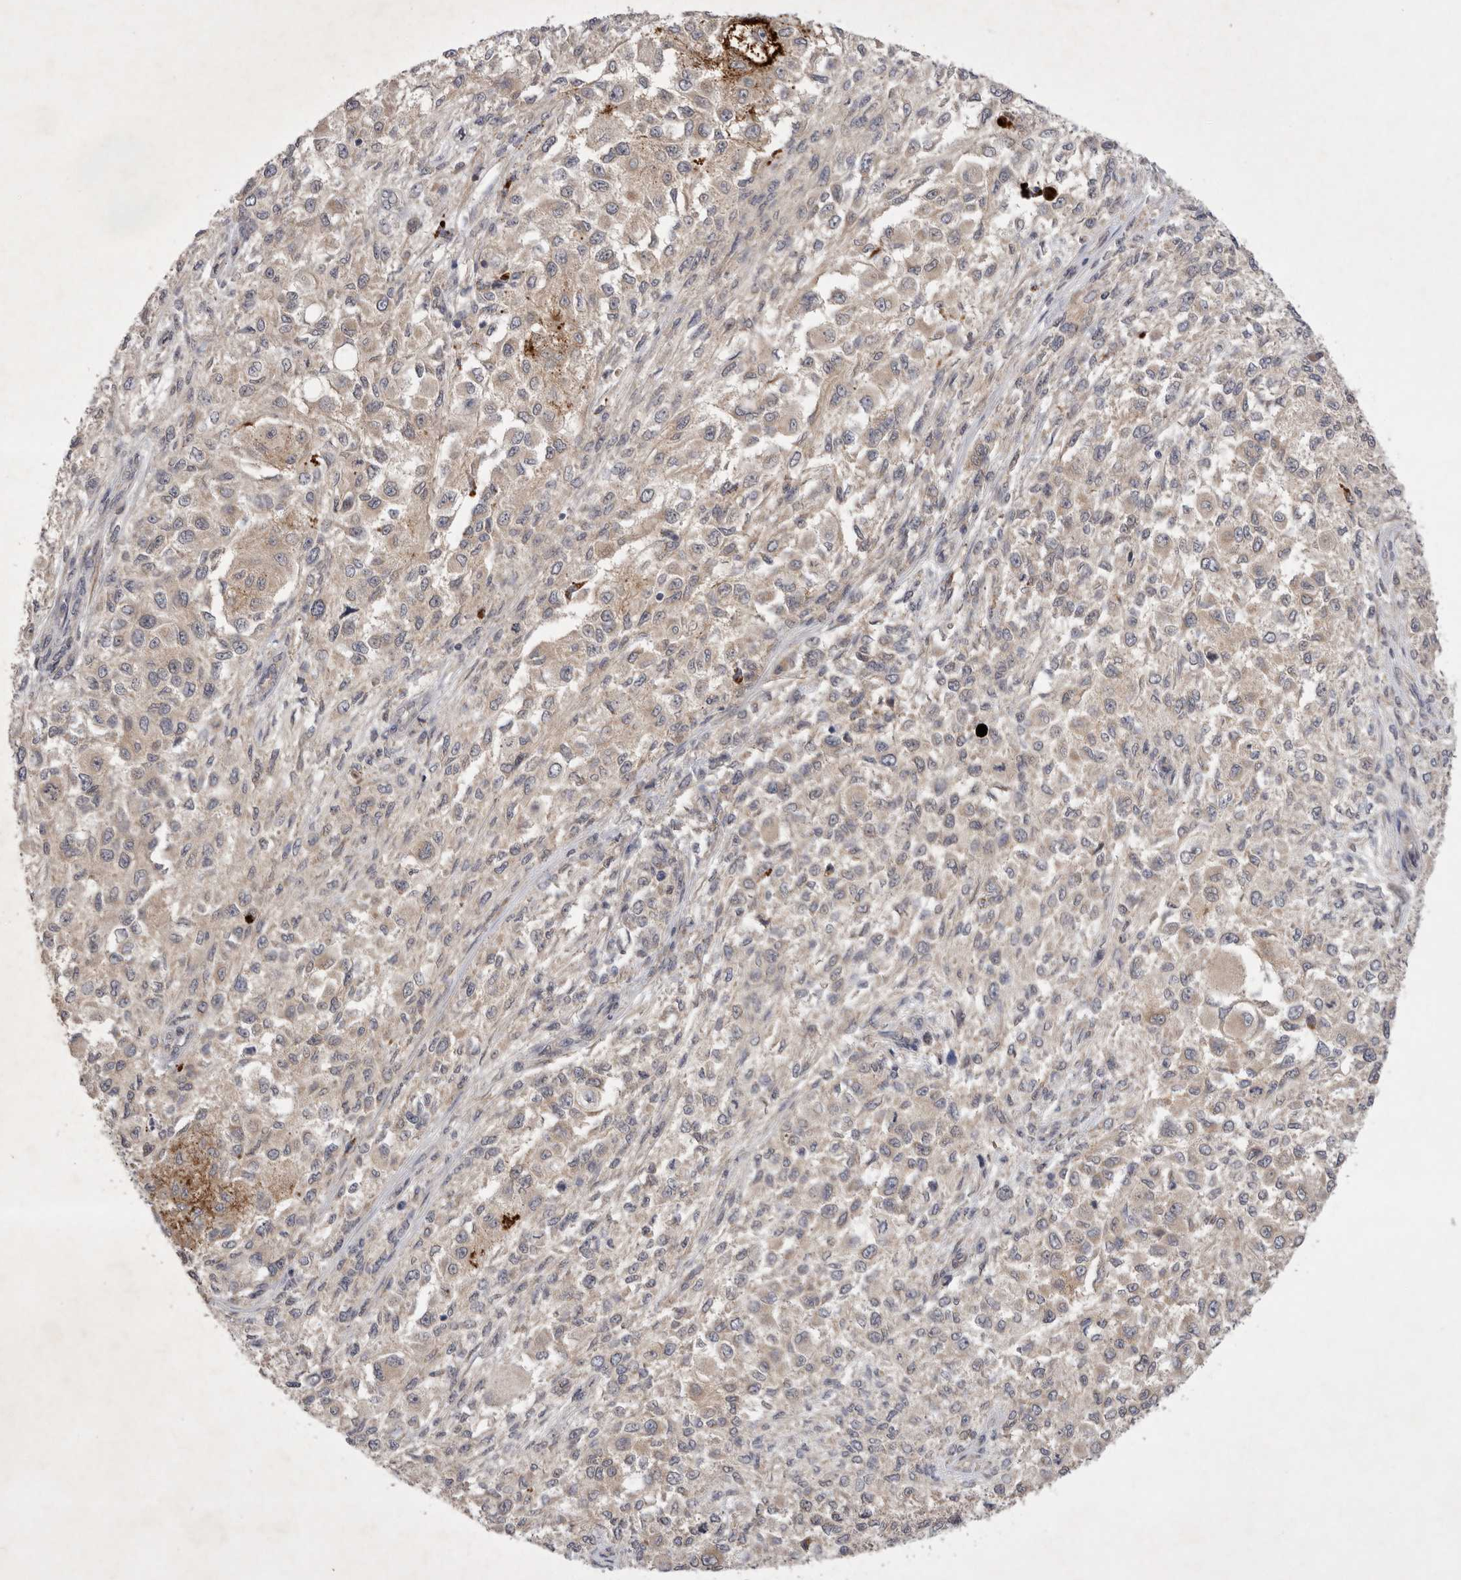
{"staining": {"intensity": "weak", "quantity": "<25%", "location": "cytoplasmic/membranous"}, "tissue": "melanoma", "cell_type": "Tumor cells", "image_type": "cancer", "snomed": [{"axis": "morphology", "description": "Necrosis, NOS"}, {"axis": "morphology", "description": "Malignant melanoma, NOS"}, {"axis": "topography", "description": "Skin"}], "caption": "Immunohistochemistry (IHC) histopathology image of human melanoma stained for a protein (brown), which exhibits no positivity in tumor cells.", "gene": "PTPDC1", "patient": {"sex": "female", "age": 87}}